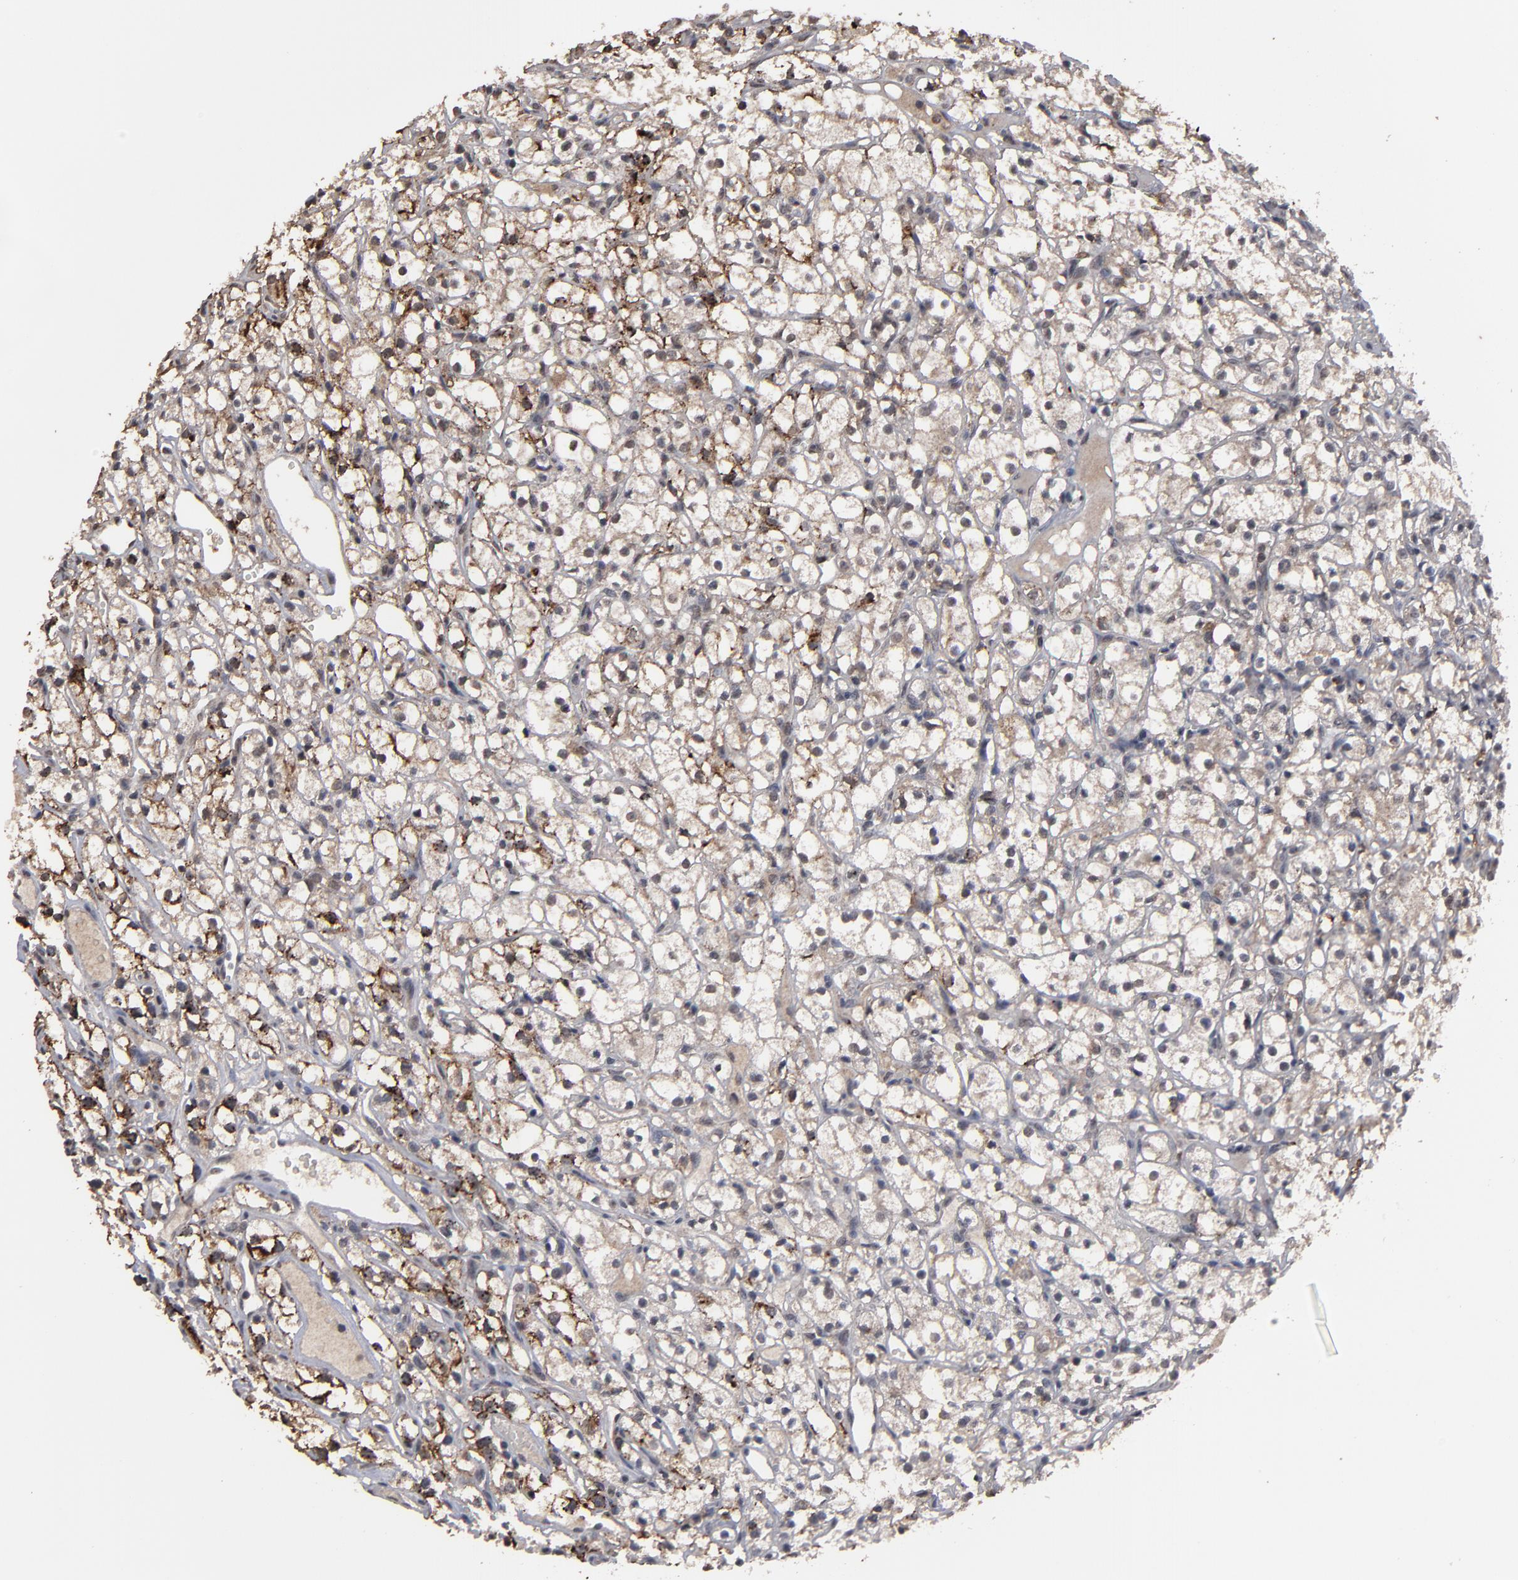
{"staining": {"intensity": "moderate", "quantity": ">75%", "location": "cytoplasmic/membranous"}, "tissue": "renal cancer", "cell_type": "Tumor cells", "image_type": "cancer", "snomed": [{"axis": "morphology", "description": "Adenocarcinoma, NOS"}, {"axis": "topography", "description": "Kidney"}], "caption": "Protein expression analysis of human renal cancer (adenocarcinoma) reveals moderate cytoplasmic/membranous expression in approximately >75% of tumor cells.", "gene": "SLC22A17", "patient": {"sex": "male", "age": 61}}